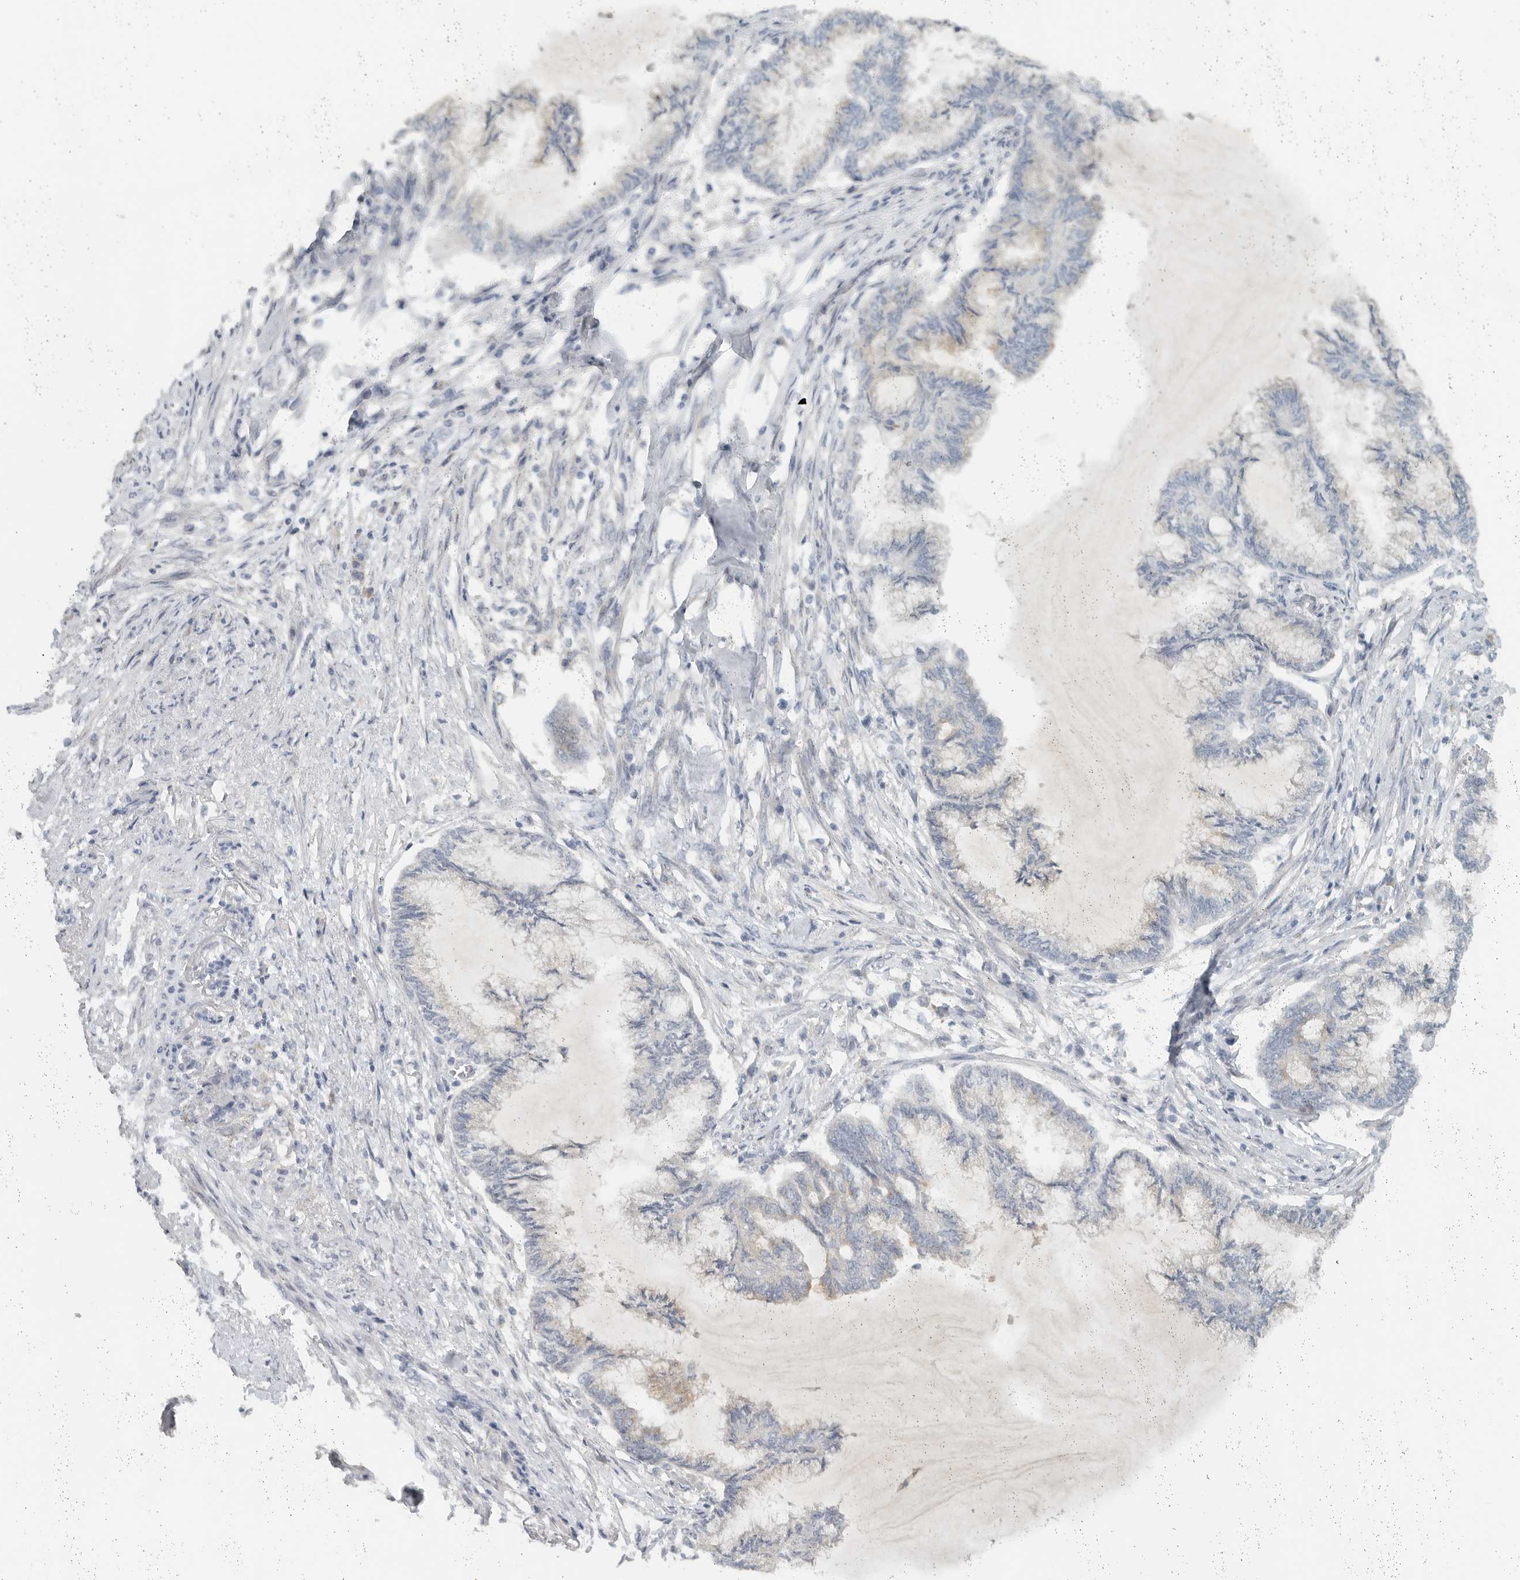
{"staining": {"intensity": "weak", "quantity": "<25%", "location": "cytoplasmic/membranous"}, "tissue": "endometrial cancer", "cell_type": "Tumor cells", "image_type": "cancer", "snomed": [{"axis": "morphology", "description": "Adenocarcinoma, NOS"}, {"axis": "topography", "description": "Endometrium"}], "caption": "Tumor cells show no significant staining in endometrial cancer (adenocarcinoma). The staining is performed using DAB (3,3'-diaminobenzidine) brown chromogen with nuclei counter-stained in using hematoxylin.", "gene": "PAM", "patient": {"sex": "female", "age": 86}}